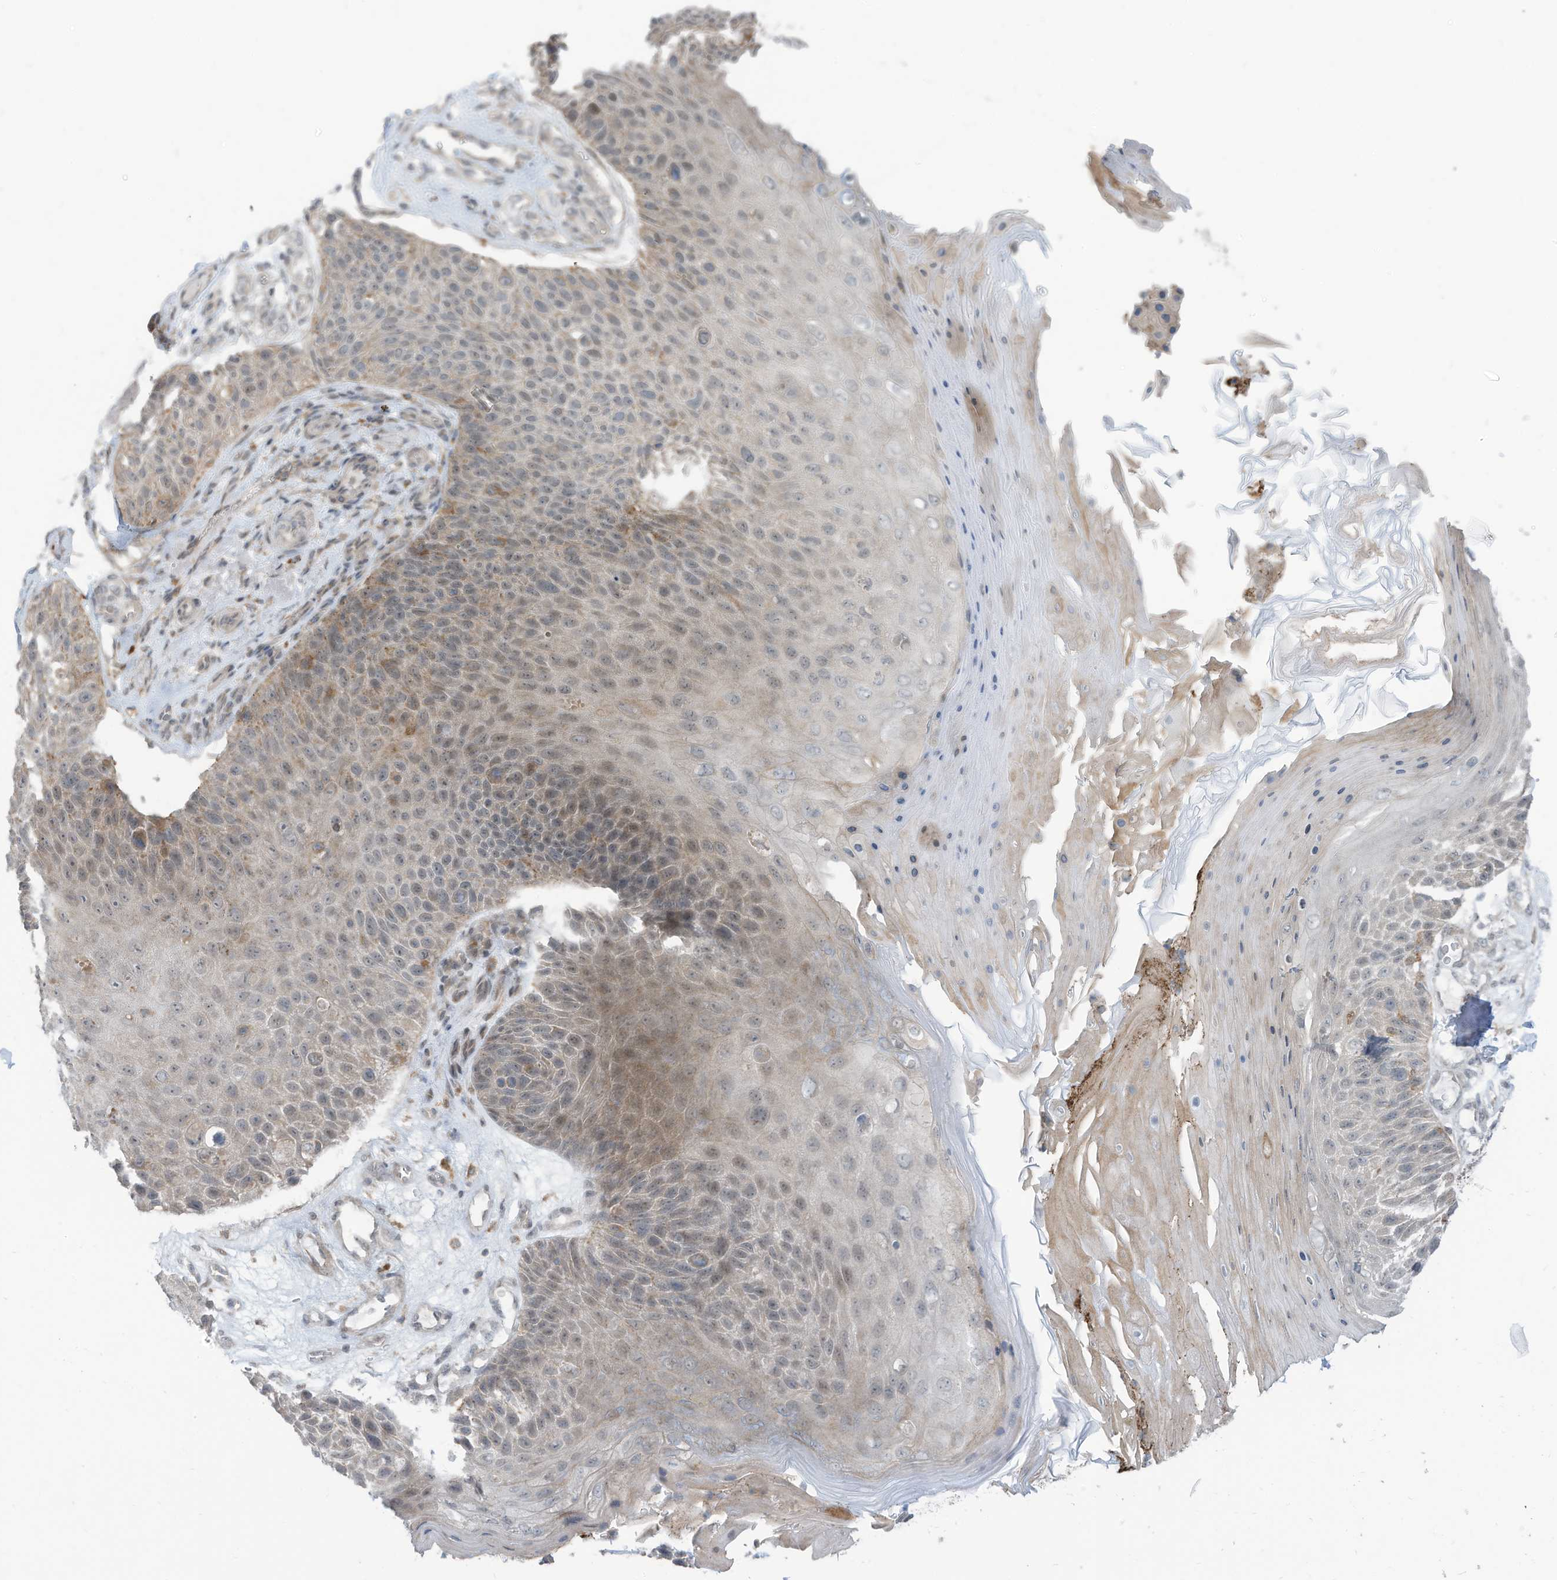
{"staining": {"intensity": "weak", "quantity": "25%-75%", "location": "cytoplasmic/membranous"}, "tissue": "skin cancer", "cell_type": "Tumor cells", "image_type": "cancer", "snomed": [{"axis": "morphology", "description": "Squamous cell carcinoma, NOS"}, {"axis": "topography", "description": "Skin"}], "caption": "Weak cytoplasmic/membranous protein expression is appreciated in approximately 25%-75% of tumor cells in skin cancer (squamous cell carcinoma).", "gene": "DZIP3", "patient": {"sex": "female", "age": 88}}